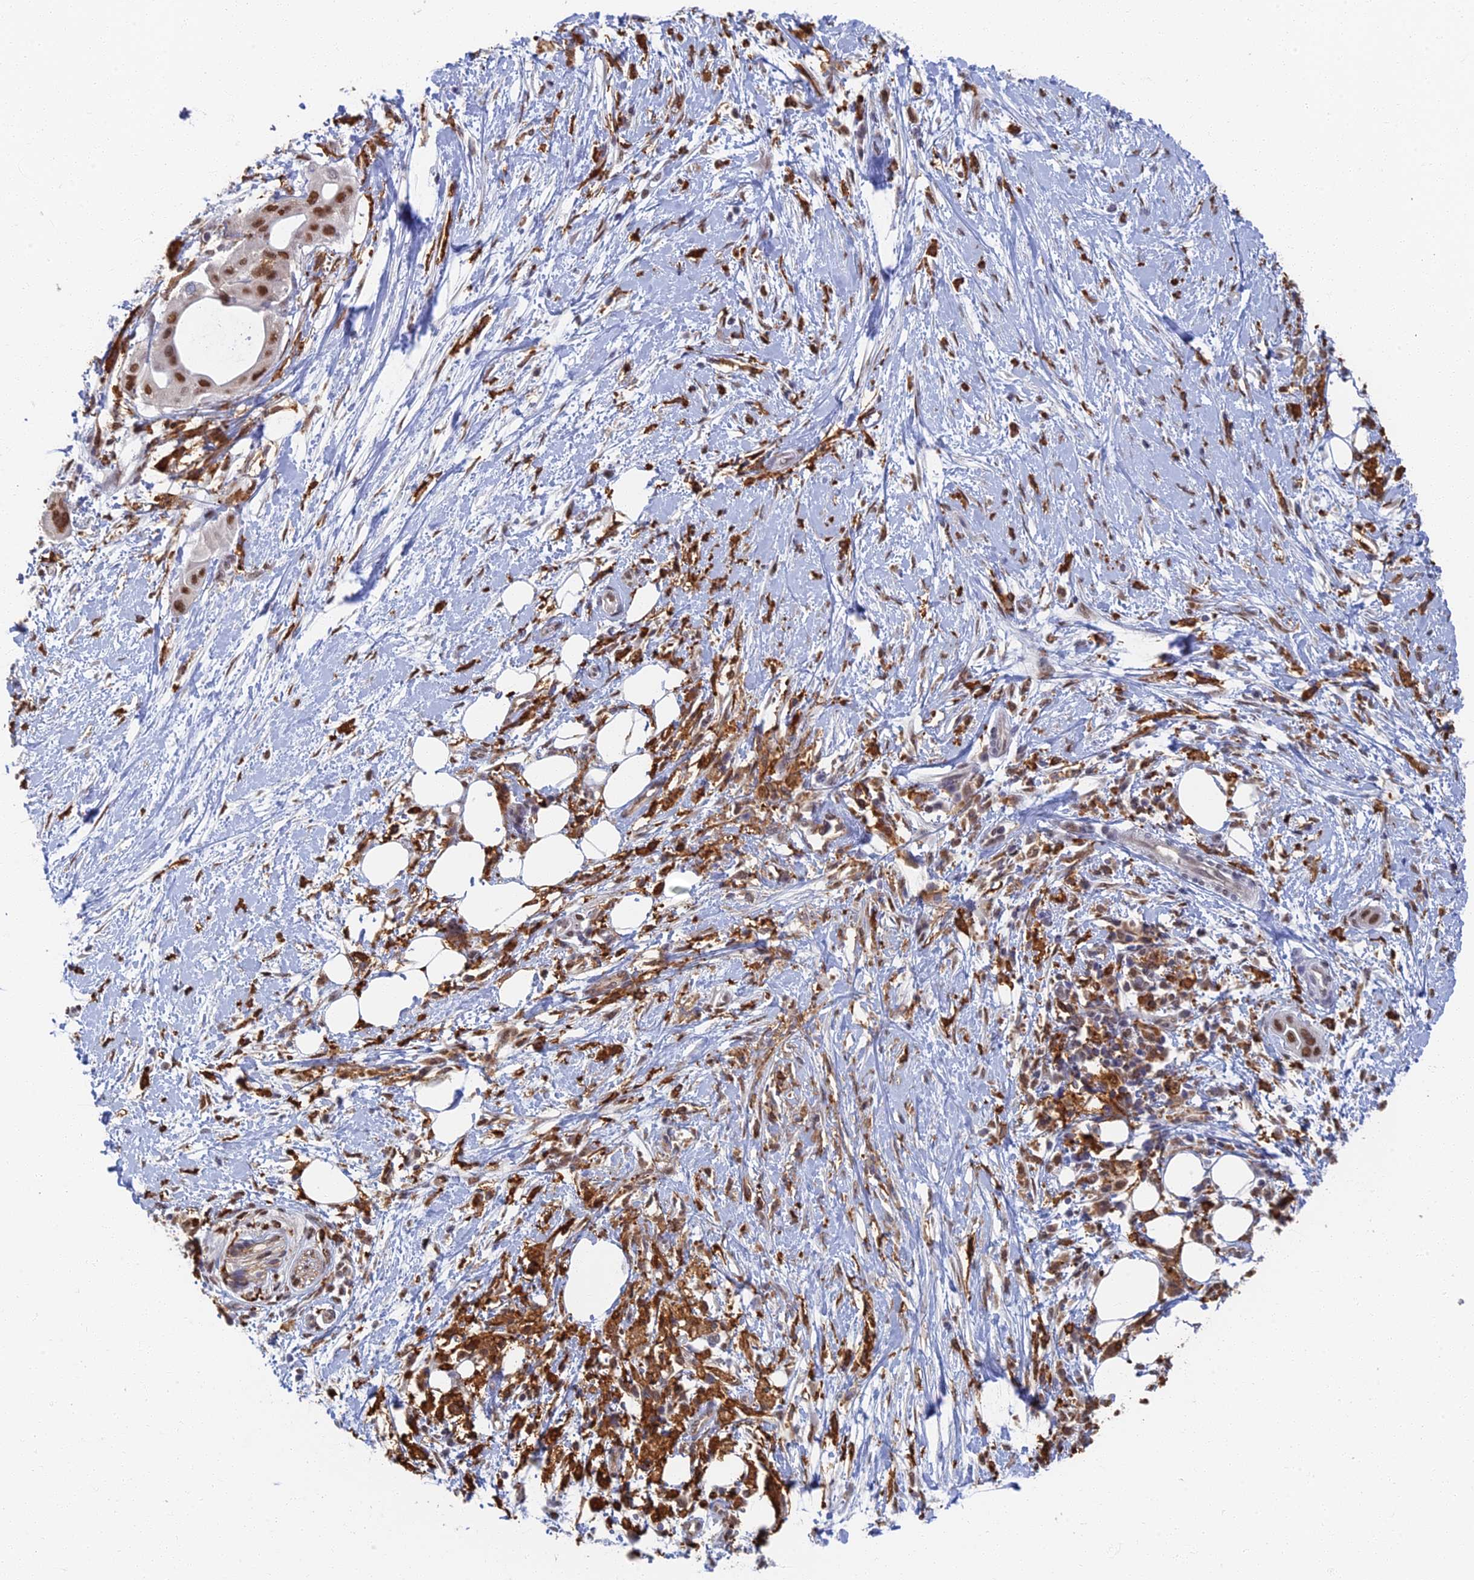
{"staining": {"intensity": "moderate", "quantity": ">75%", "location": "nuclear"}, "tissue": "pancreatic cancer", "cell_type": "Tumor cells", "image_type": "cancer", "snomed": [{"axis": "morphology", "description": "Adenocarcinoma, NOS"}, {"axis": "topography", "description": "Pancreas"}], "caption": "Brown immunohistochemical staining in pancreatic cancer (adenocarcinoma) shows moderate nuclear positivity in approximately >75% of tumor cells. The protein is stained brown, and the nuclei are stained in blue (DAB IHC with brightfield microscopy, high magnification).", "gene": "GPATCH1", "patient": {"sex": "male", "age": 68}}